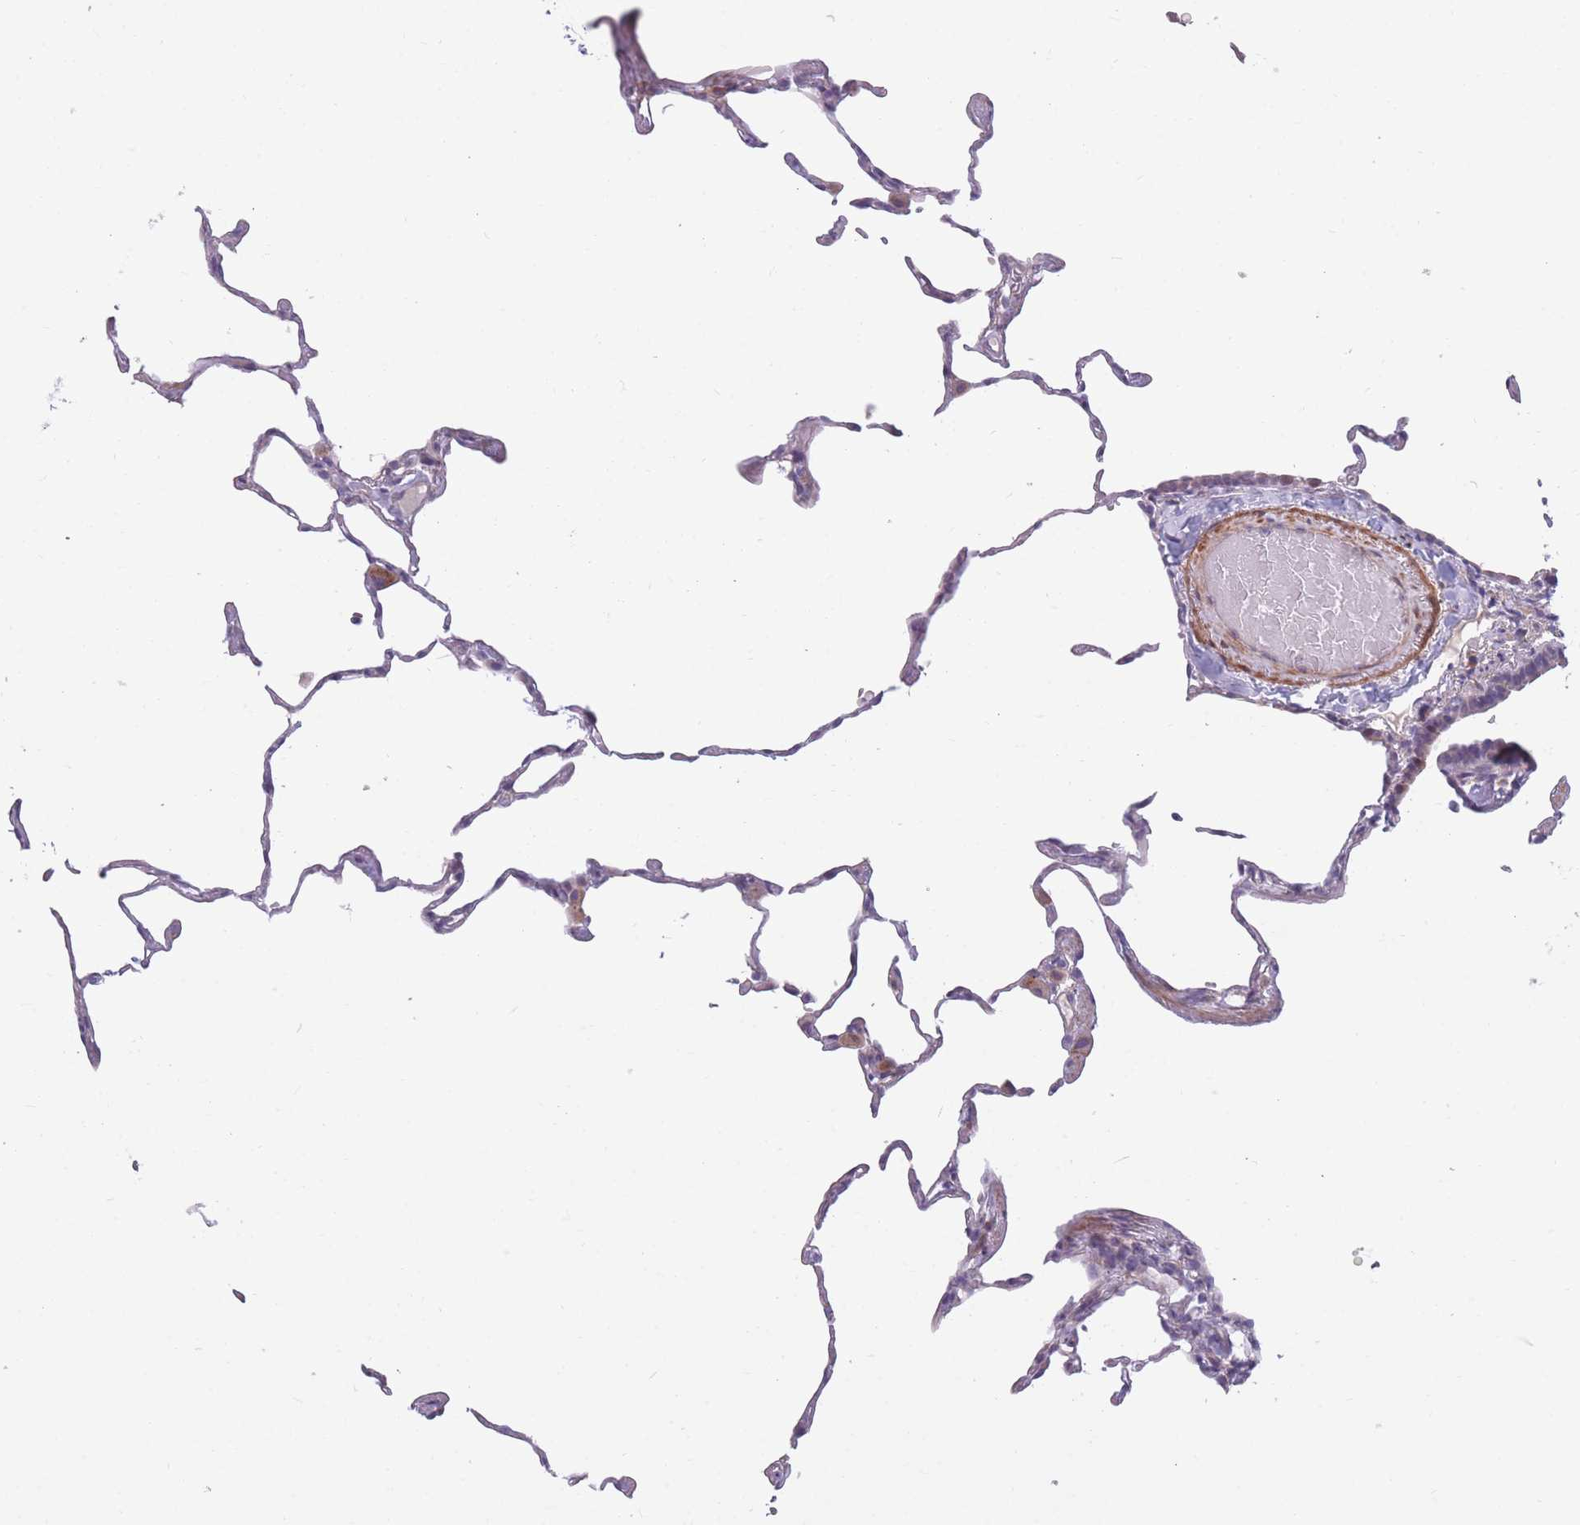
{"staining": {"intensity": "negative", "quantity": "none", "location": "none"}, "tissue": "lung", "cell_type": "Alveolar cells", "image_type": "normal", "snomed": [{"axis": "morphology", "description": "Normal tissue, NOS"}, {"axis": "topography", "description": "Lung"}], "caption": "This is an immunohistochemistry (IHC) photomicrograph of normal lung. There is no staining in alveolar cells.", "gene": "CCNQ", "patient": {"sex": "female", "age": 57}}